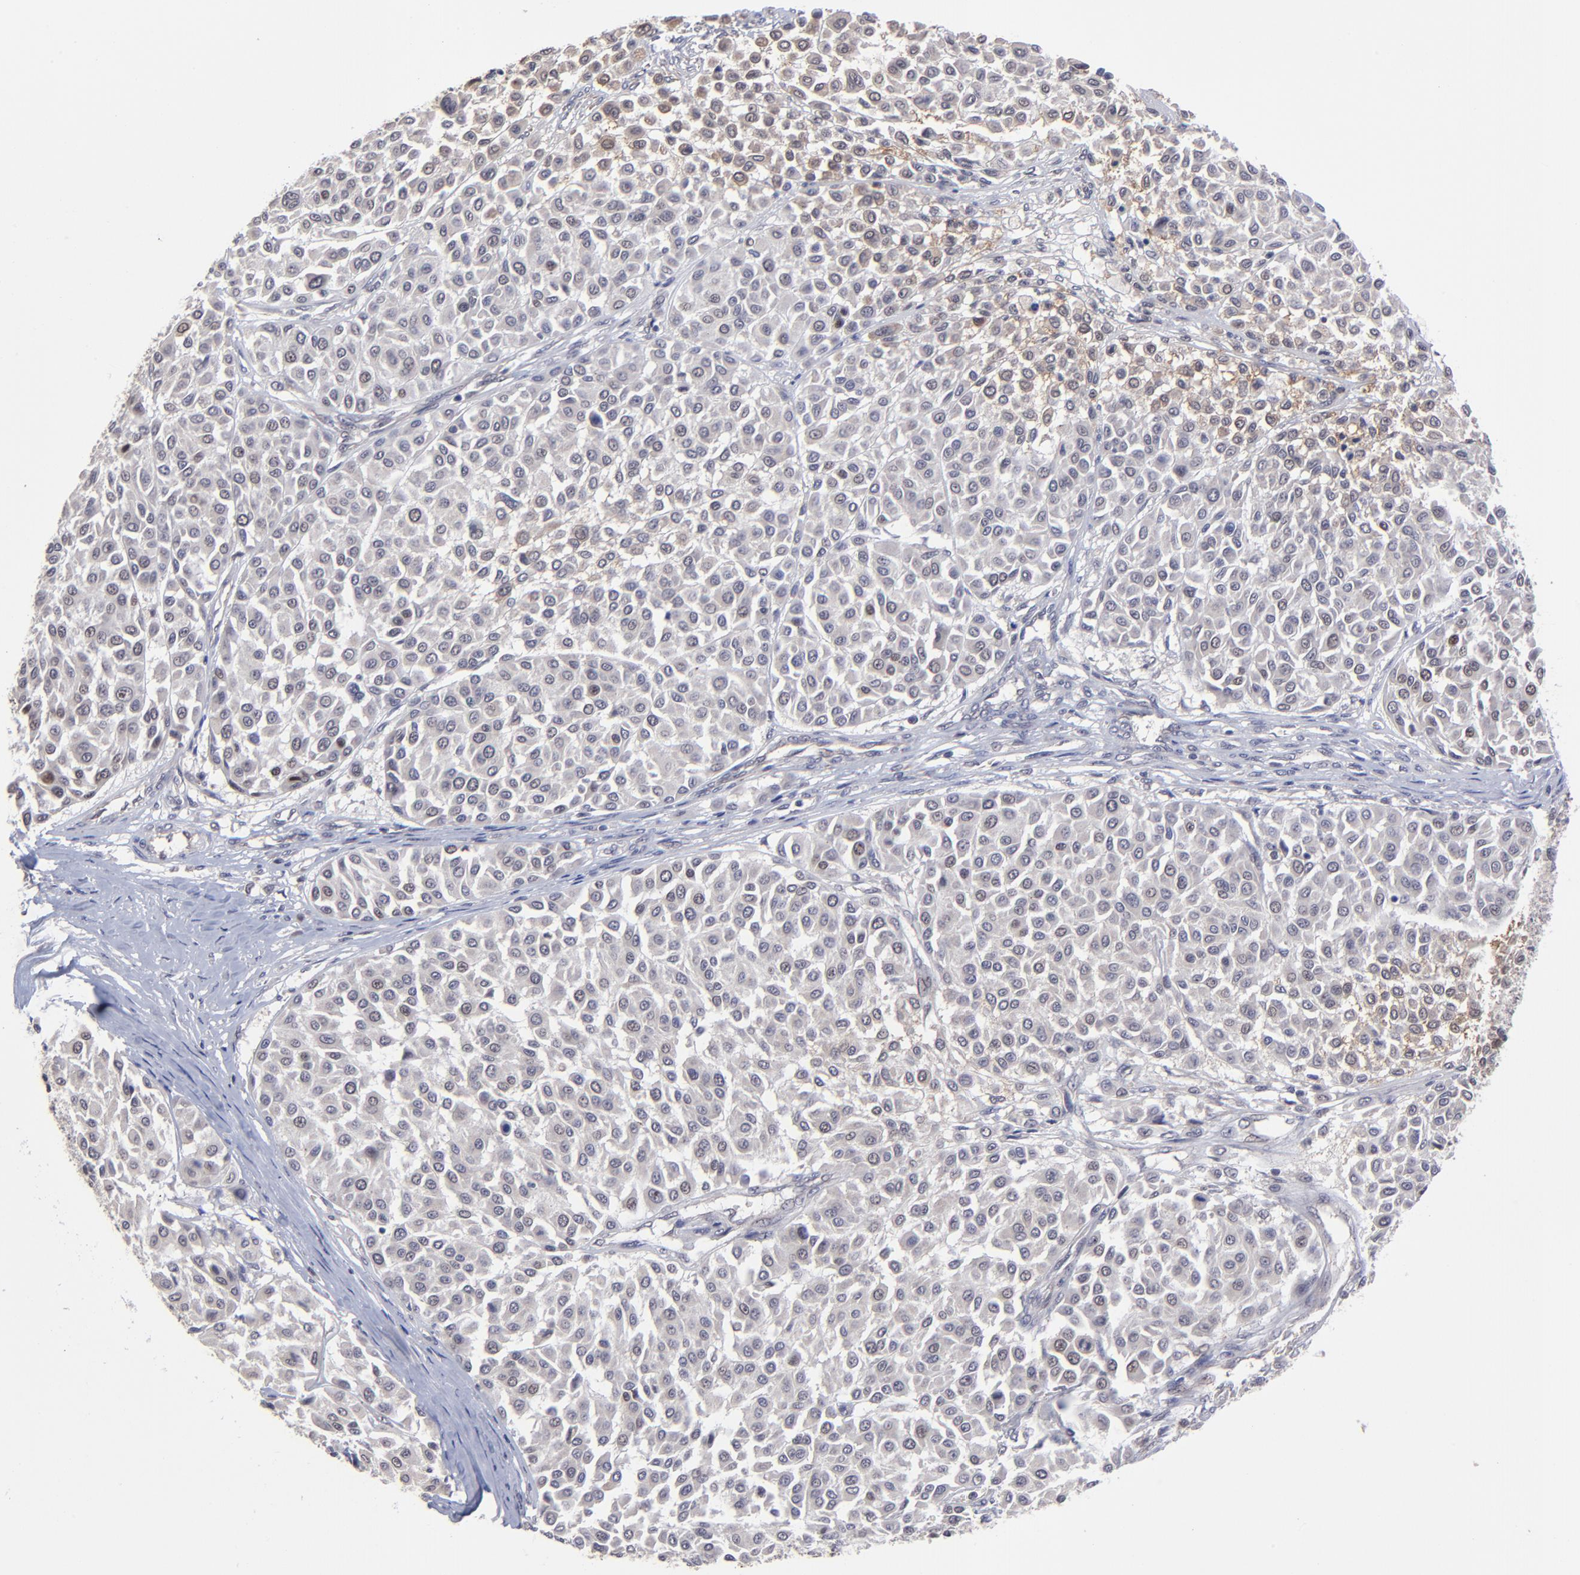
{"staining": {"intensity": "negative", "quantity": "none", "location": "none"}, "tissue": "melanoma", "cell_type": "Tumor cells", "image_type": "cancer", "snomed": [{"axis": "morphology", "description": "Malignant melanoma, Metastatic site"}, {"axis": "topography", "description": "Soft tissue"}], "caption": "Tumor cells show no significant positivity in melanoma.", "gene": "ZNF419", "patient": {"sex": "male", "age": 41}}